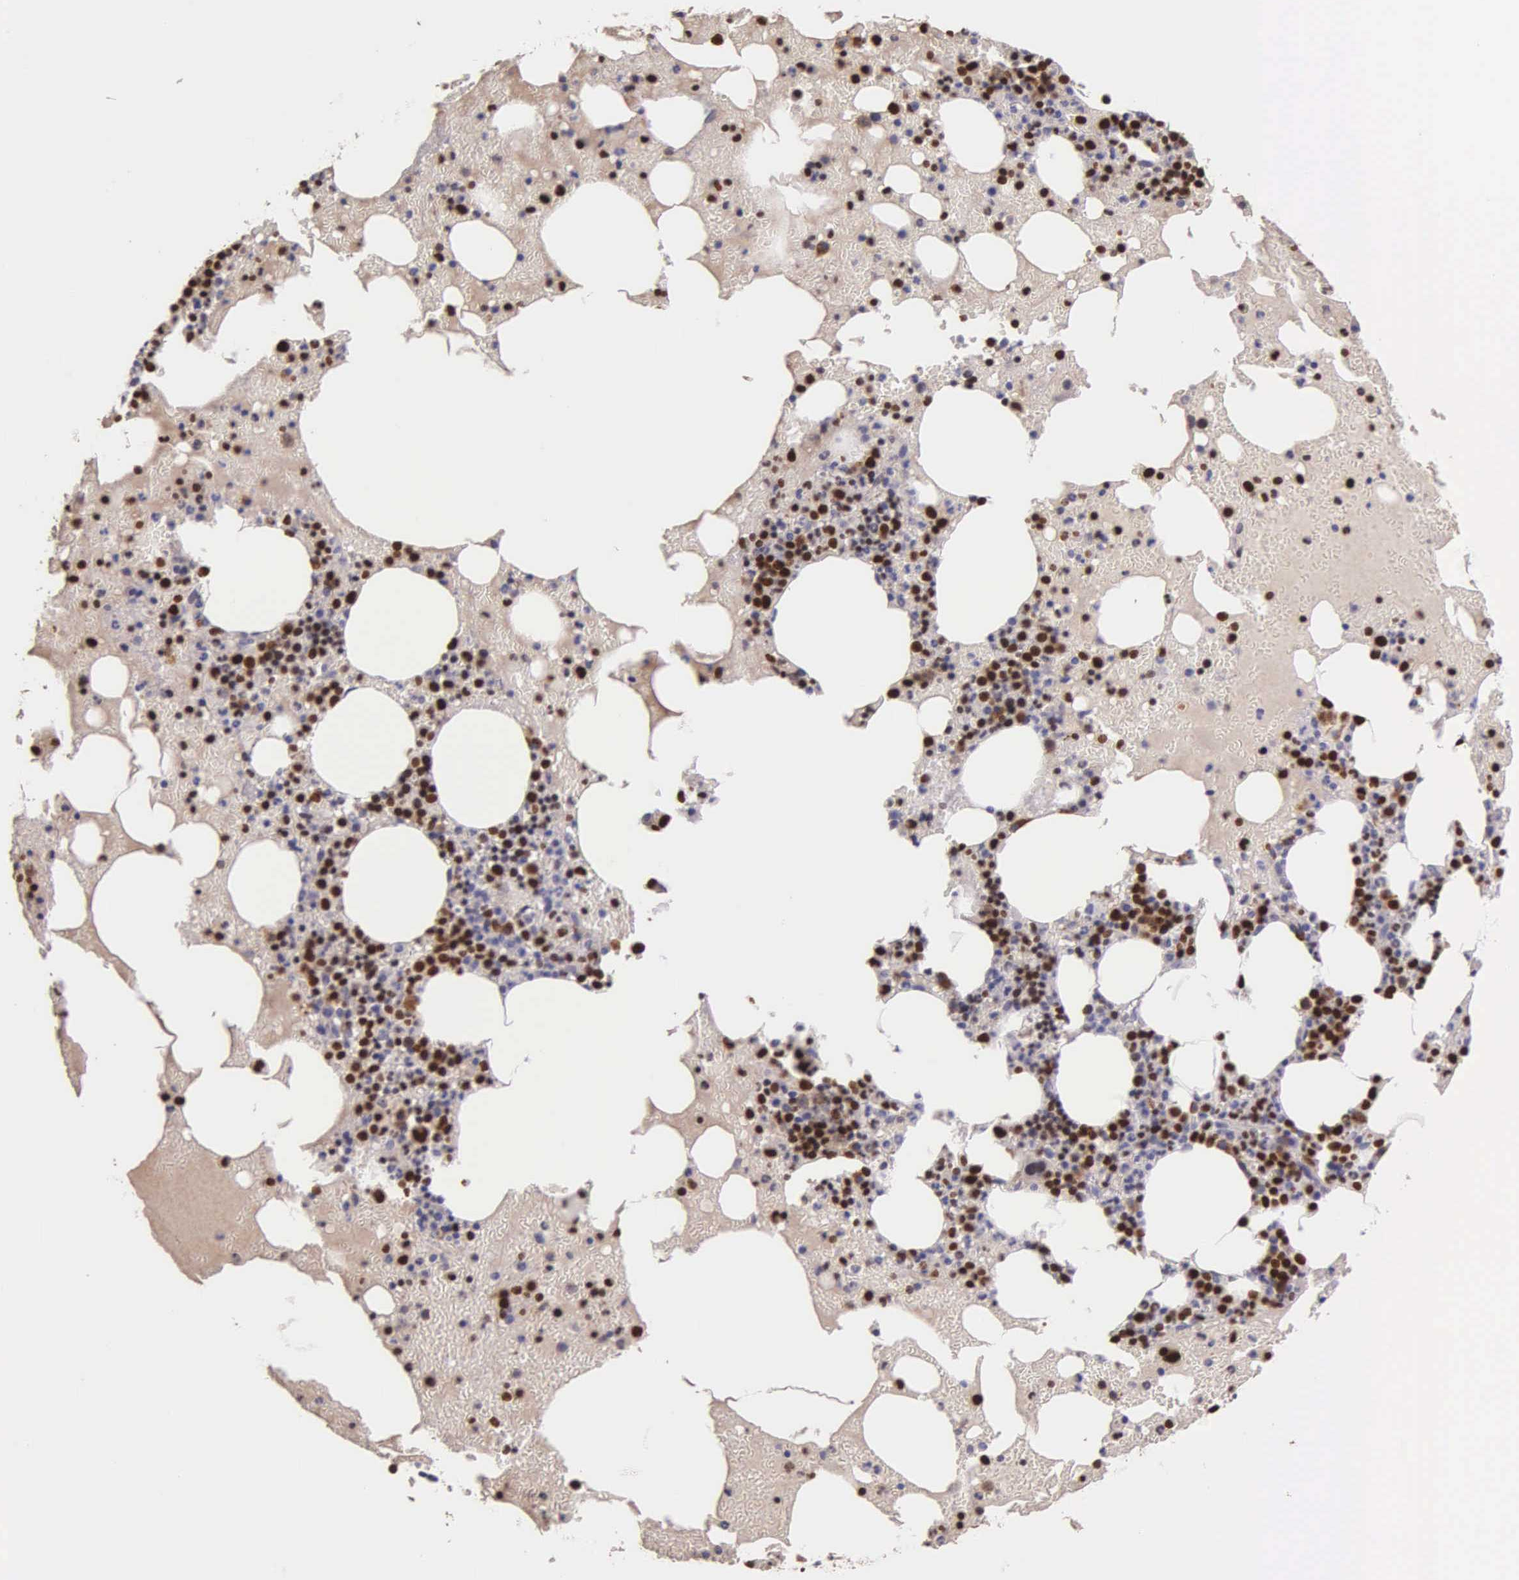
{"staining": {"intensity": "strong", "quantity": "25%-75%", "location": "nuclear"}, "tissue": "bone marrow", "cell_type": "Hematopoietic cells", "image_type": "normal", "snomed": [{"axis": "morphology", "description": "Normal tissue, NOS"}, {"axis": "topography", "description": "Bone marrow"}], "caption": "A histopathology image of human bone marrow stained for a protein reveals strong nuclear brown staining in hematopoietic cells. (IHC, brightfield microscopy, high magnification).", "gene": "MCM5", "patient": {"sex": "female", "age": 72}}